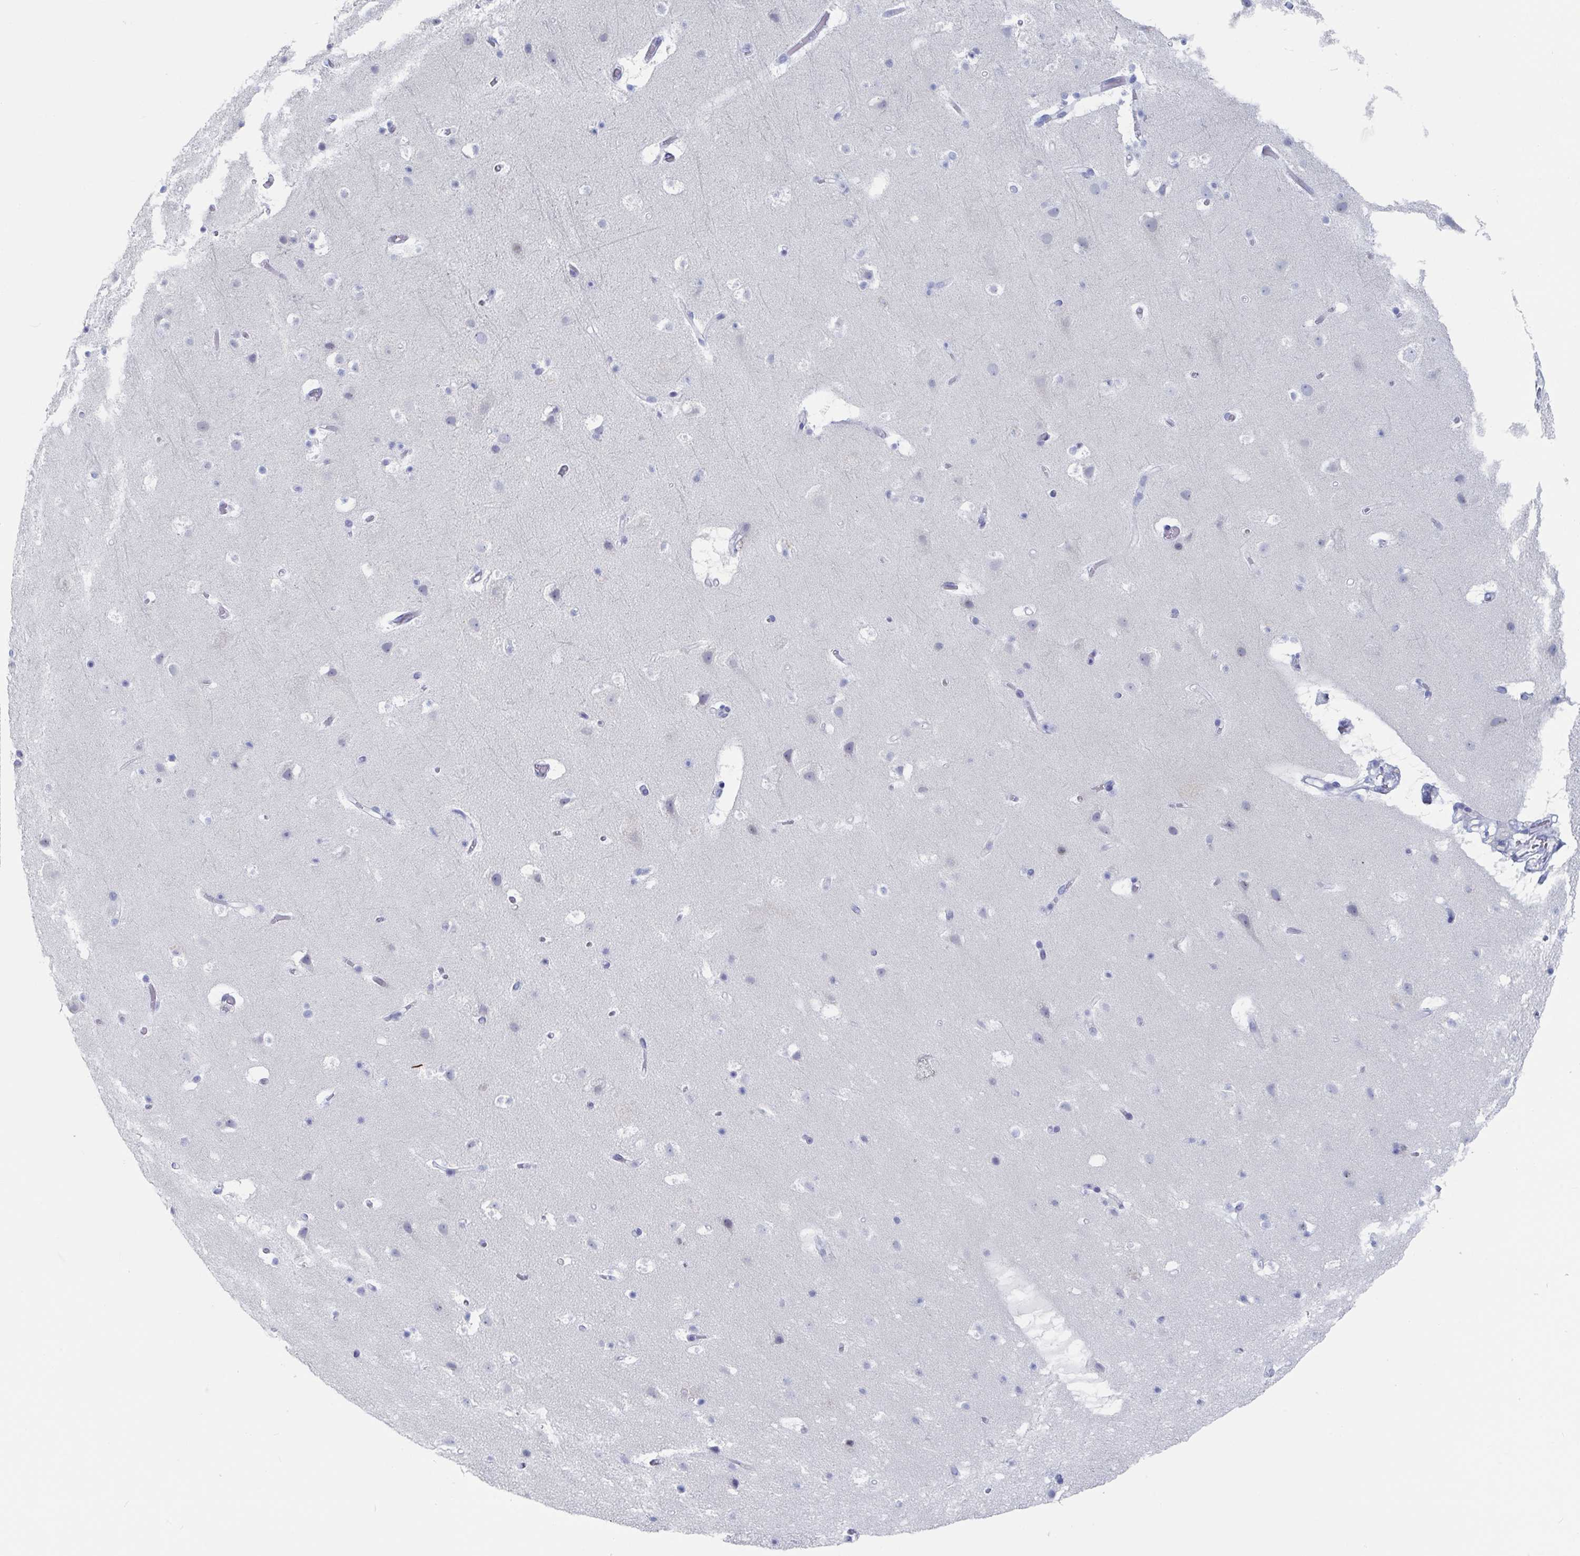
{"staining": {"intensity": "negative", "quantity": "none", "location": "none"}, "tissue": "cerebral cortex", "cell_type": "Endothelial cells", "image_type": "normal", "snomed": [{"axis": "morphology", "description": "Normal tissue, NOS"}, {"axis": "topography", "description": "Cerebral cortex"}], "caption": "This is an IHC histopathology image of normal cerebral cortex. There is no expression in endothelial cells.", "gene": "NT5C3B", "patient": {"sex": "female", "age": 42}}